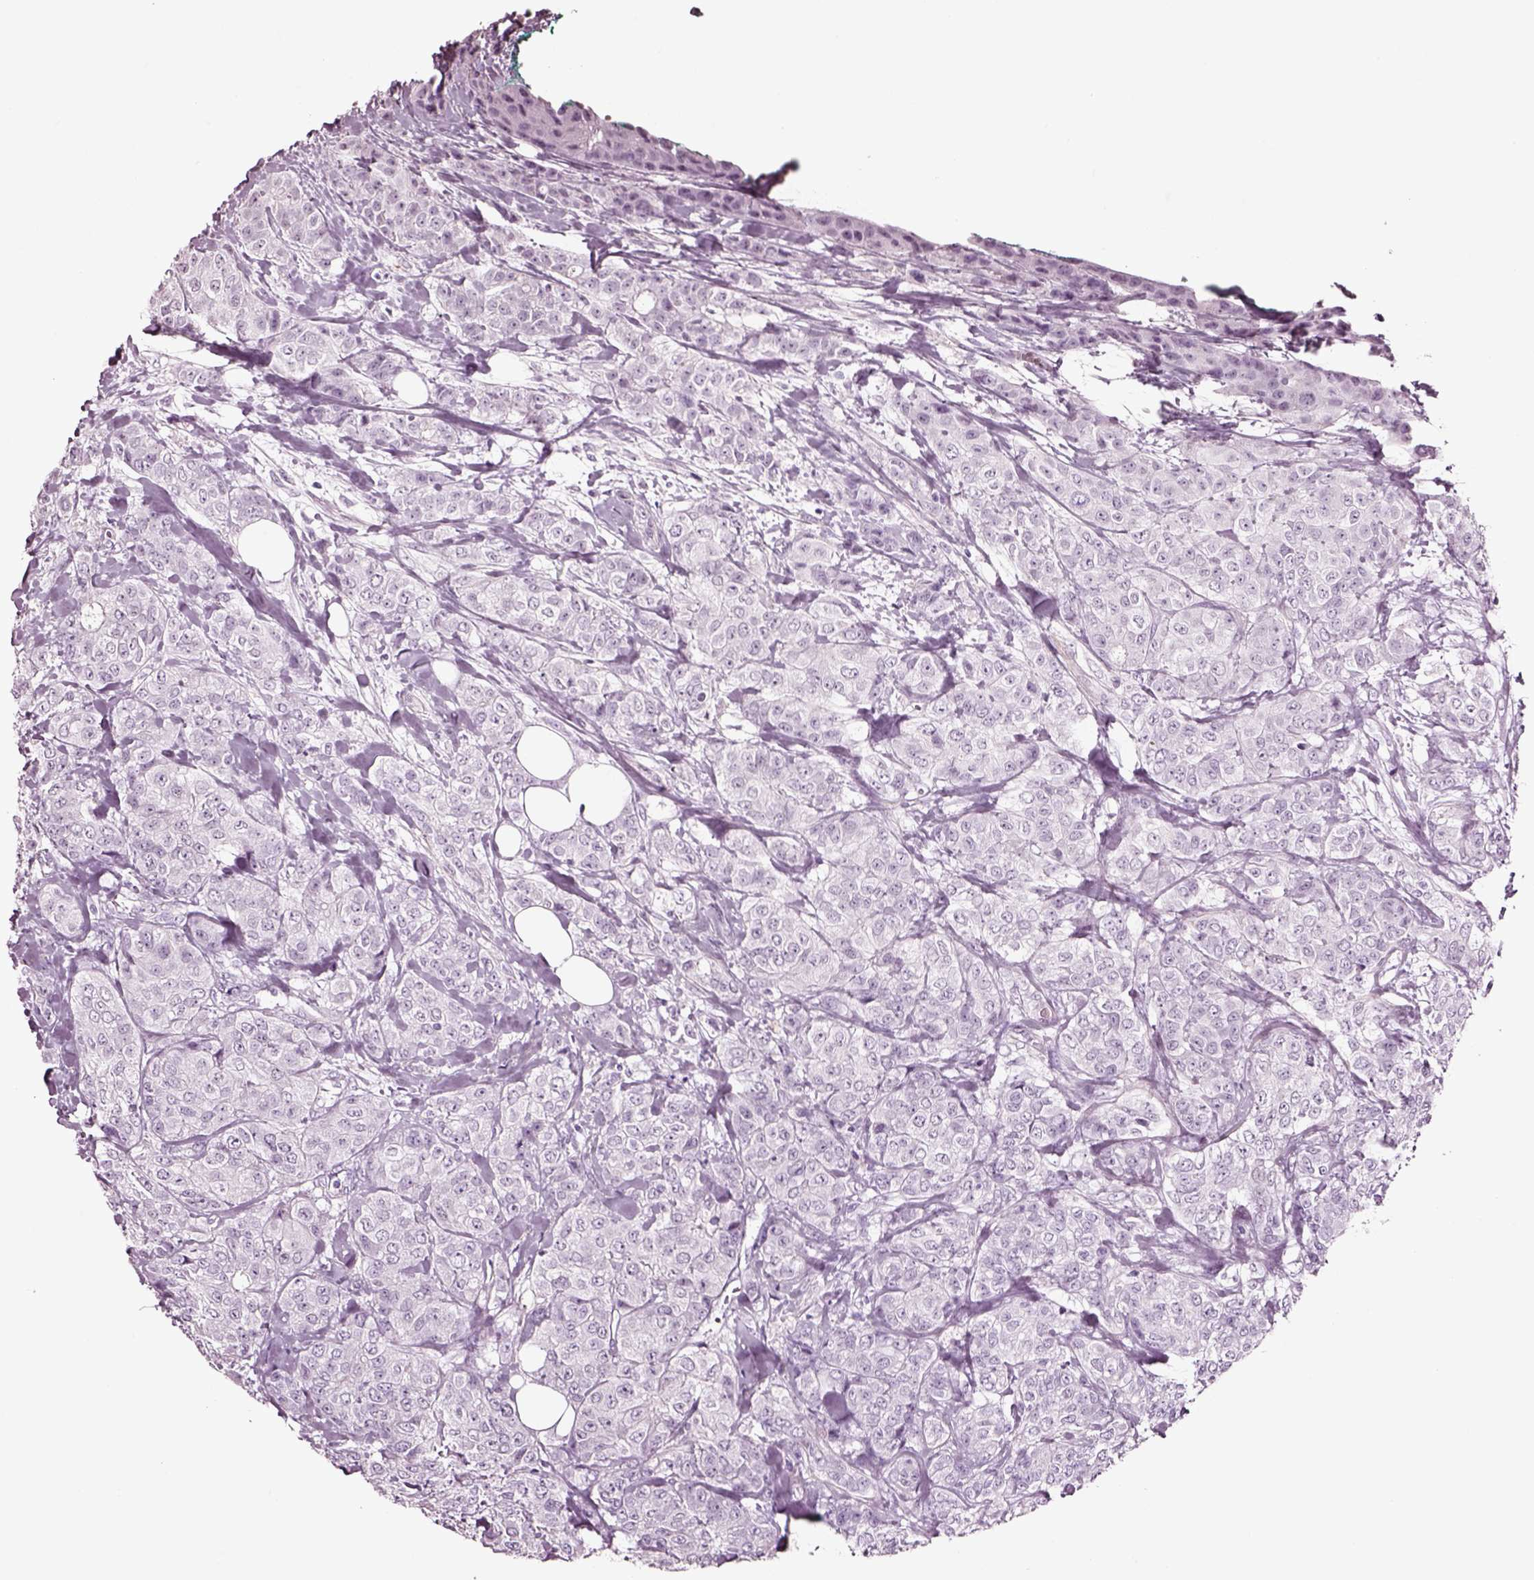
{"staining": {"intensity": "negative", "quantity": "none", "location": "none"}, "tissue": "breast cancer", "cell_type": "Tumor cells", "image_type": "cancer", "snomed": [{"axis": "morphology", "description": "Duct carcinoma"}, {"axis": "topography", "description": "Breast"}], "caption": "Human breast cancer stained for a protein using immunohistochemistry displays no staining in tumor cells.", "gene": "SOX10", "patient": {"sex": "female", "age": 43}}